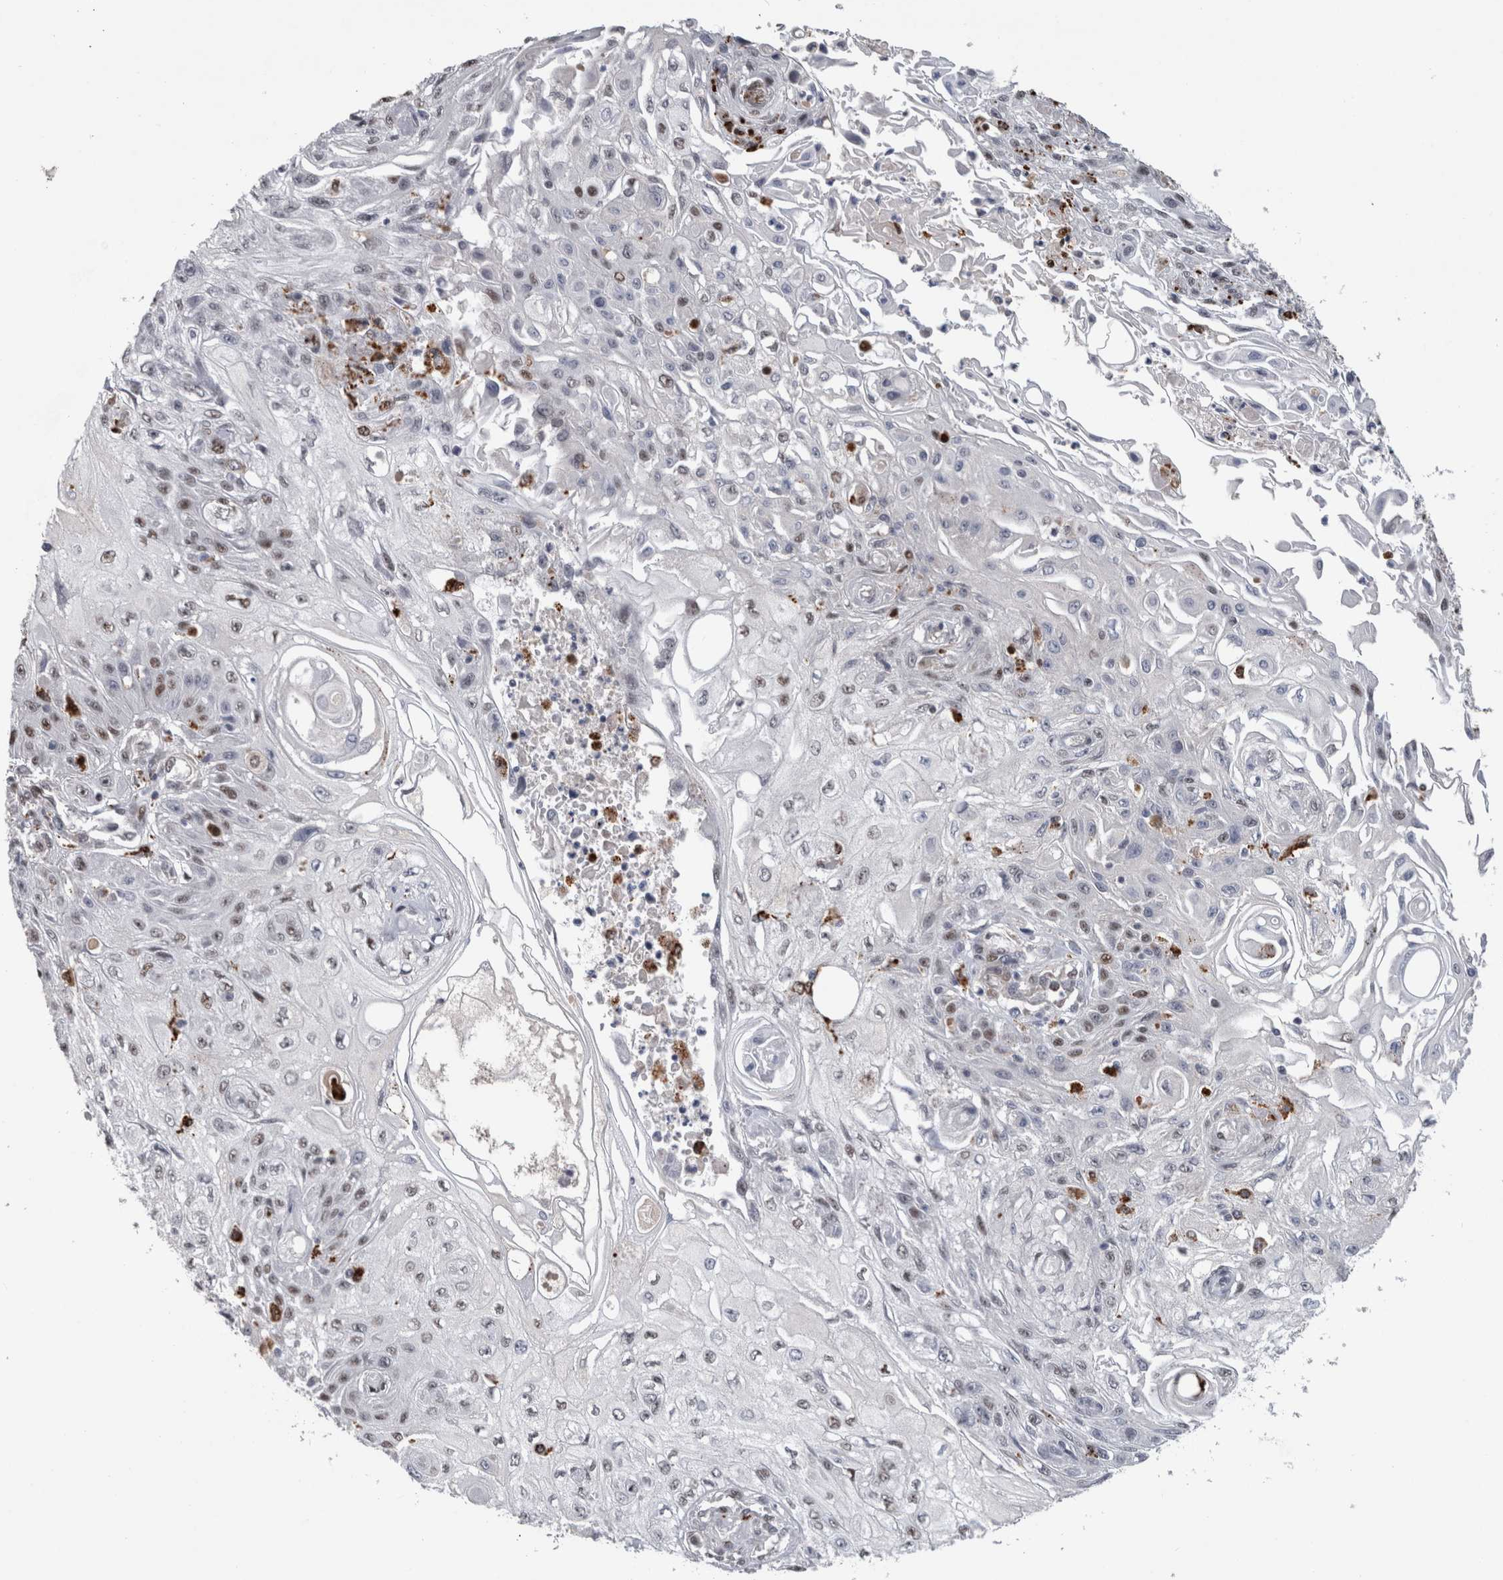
{"staining": {"intensity": "weak", "quantity": "<25%", "location": "nuclear"}, "tissue": "skin cancer", "cell_type": "Tumor cells", "image_type": "cancer", "snomed": [{"axis": "morphology", "description": "Squamous cell carcinoma, NOS"}, {"axis": "morphology", "description": "Squamous cell carcinoma, metastatic, NOS"}, {"axis": "topography", "description": "Skin"}, {"axis": "topography", "description": "Lymph node"}], "caption": "An immunohistochemistry micrograph of skin cancer is shown. There is no staining in tumor cells of skin cancer.", "gene": "POLD2", "patient": {"sex": "male", "age": 75}}